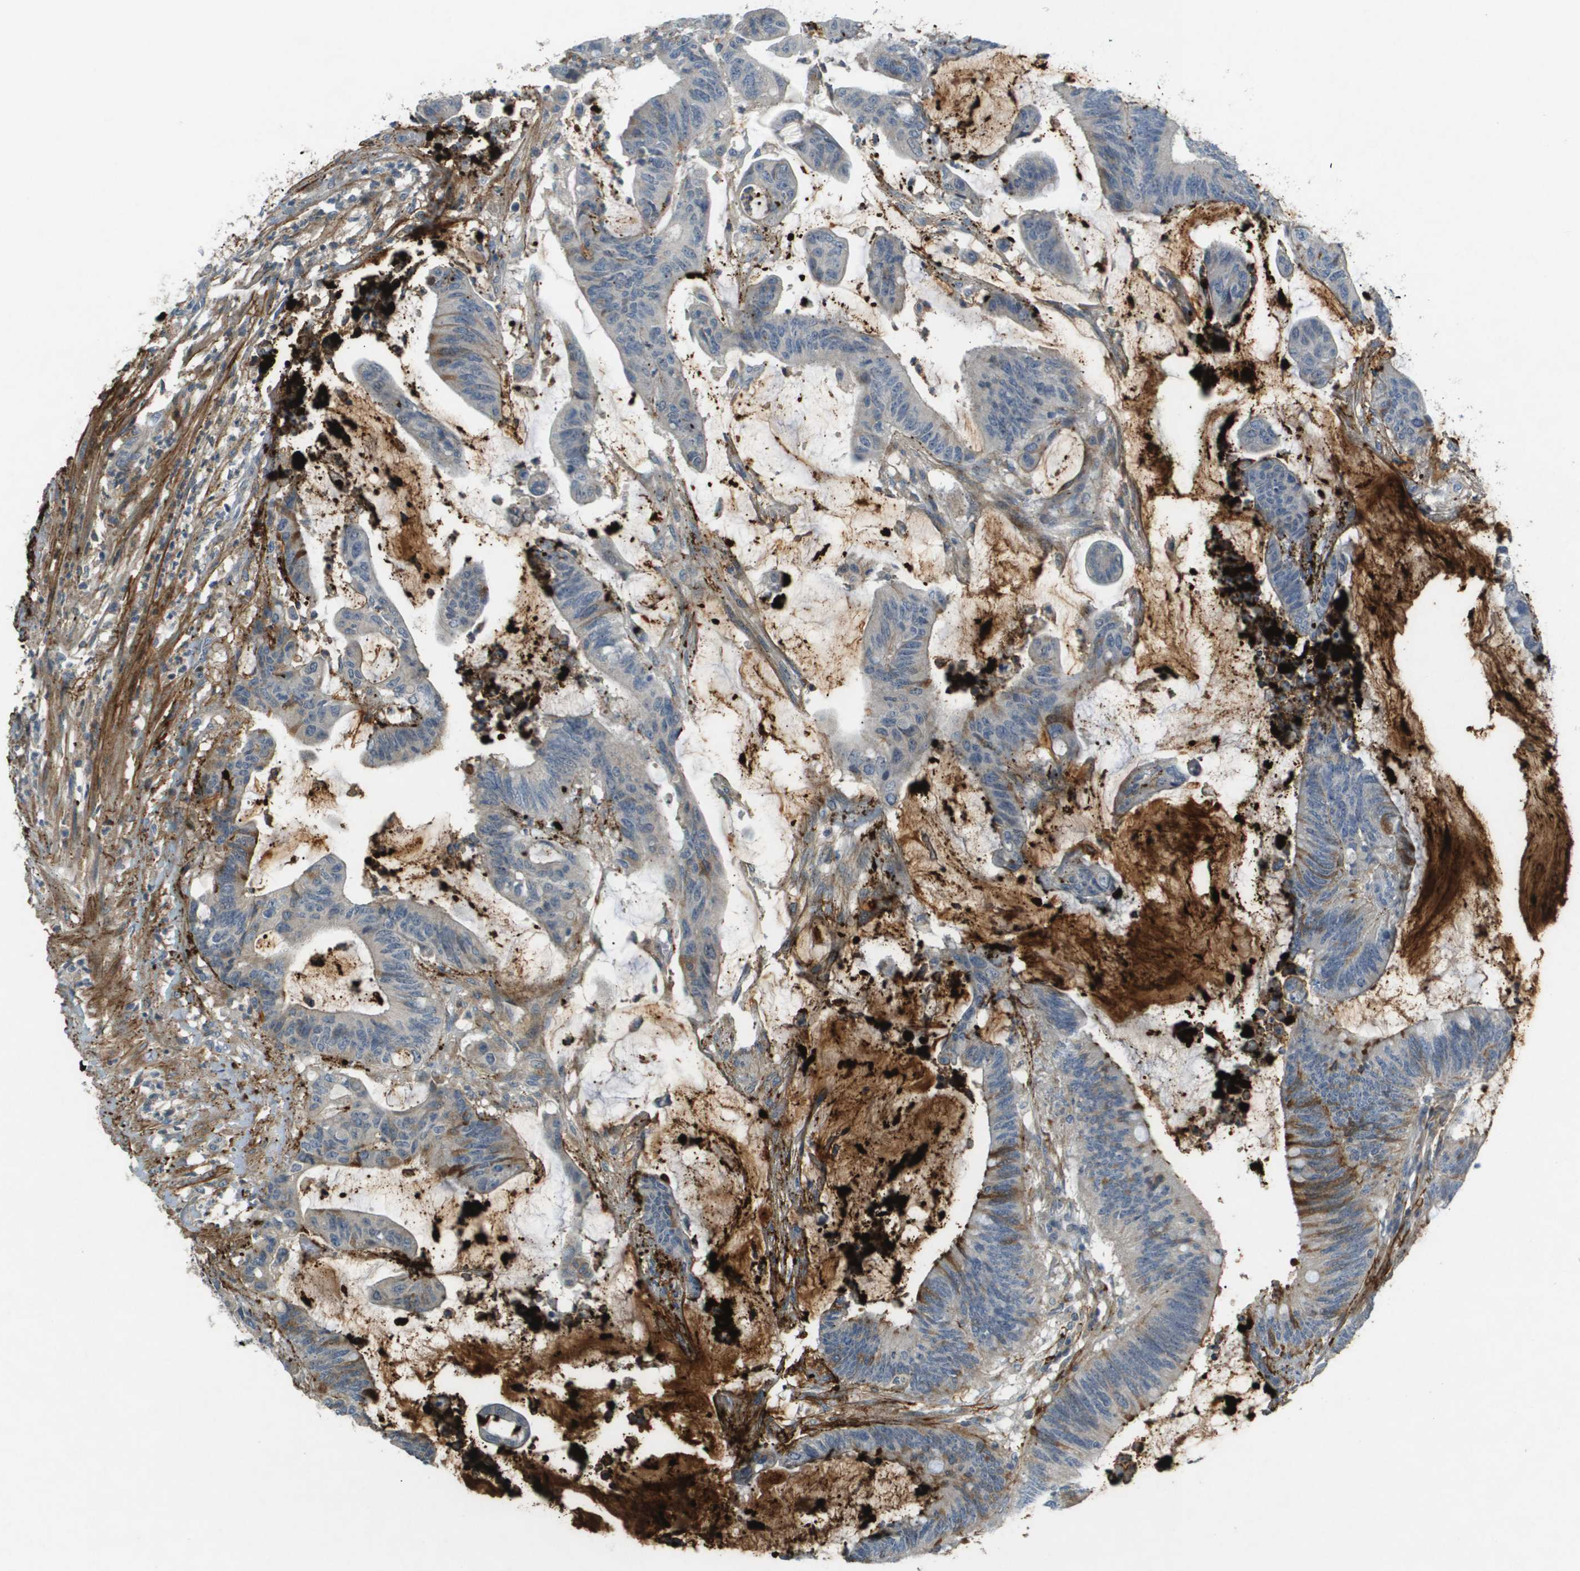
{"staining": {"intensity": "moderate", "quantity": "<25%", "location": "cytoplasmic/membranous"}, "tissue": "colorectal cancer", "cell_type": "Tumor cells", "image_type": "cancer", "snomed": [{"axis": "morphology", "description": "Adenocarcinoma, NOS"}, {"axis": "topography", "description": "Rectum"}], "caption": "Human colorectal cancer (adenocarcinoma) stained with a brown dye demonstrates moderate cytoplasmic/membranous positive expression in about <25% of tumor cells.", "gene": "VTN", "patient": {"sex": "female", "age": 66}}